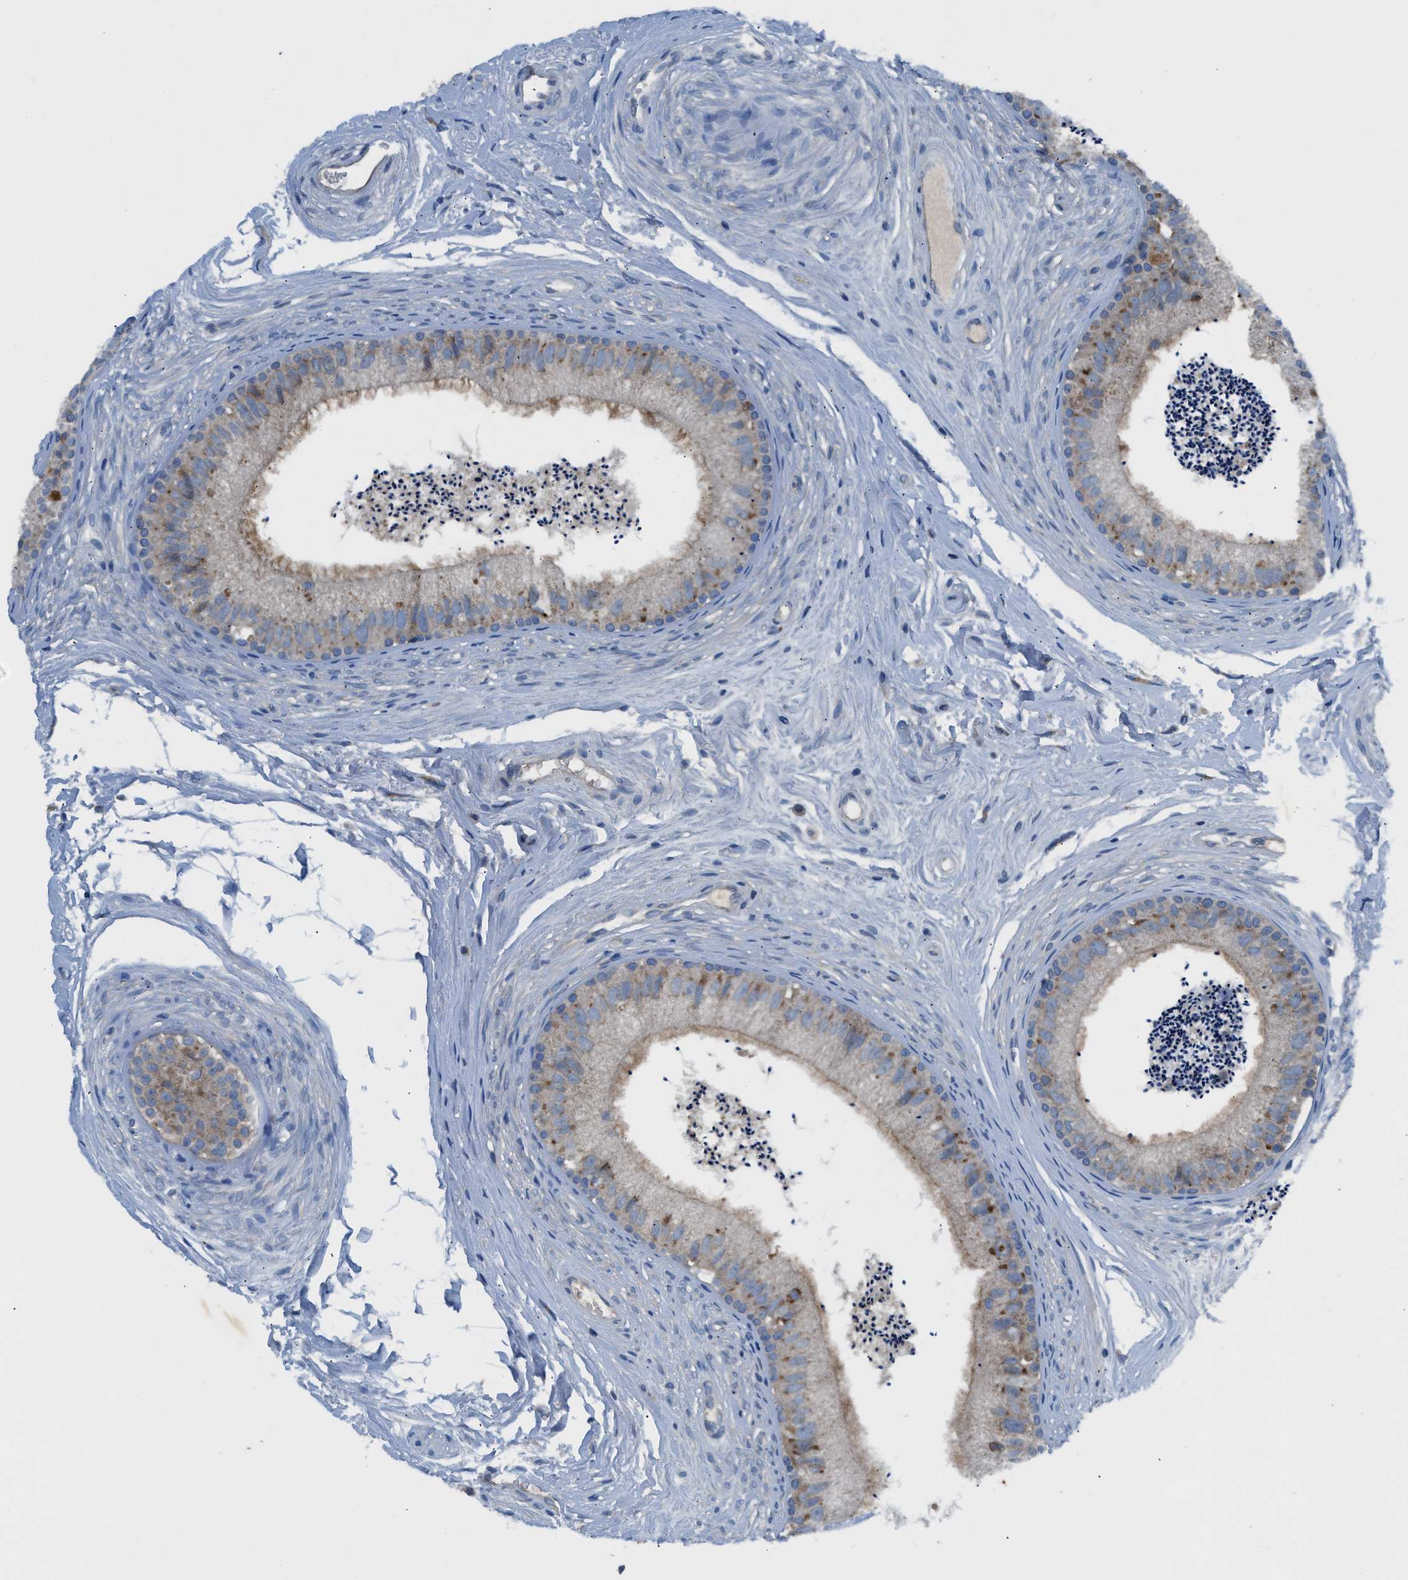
{"staining": {"intensity": "moderate", "quantity": "25%-75%", "location": "cytoplasmic/membranous"}, "tissue": "epididymis", "cell_type": "Glandular cells", "image_type": "normal", "snomed": [{"axis": "morphology", "description": "Normal tissue, NOS"}, {"axis": "topography", "description": "Epididymis"}], "caption": "Brown immunohistochemical staining in normal epididymis demonstrates moderate cytoplasmic/membranous positivity in approximately 25%-75% of glandular cells.", "gene": "PAFAH2", "patient": {"sex": "male", "age": 56}}